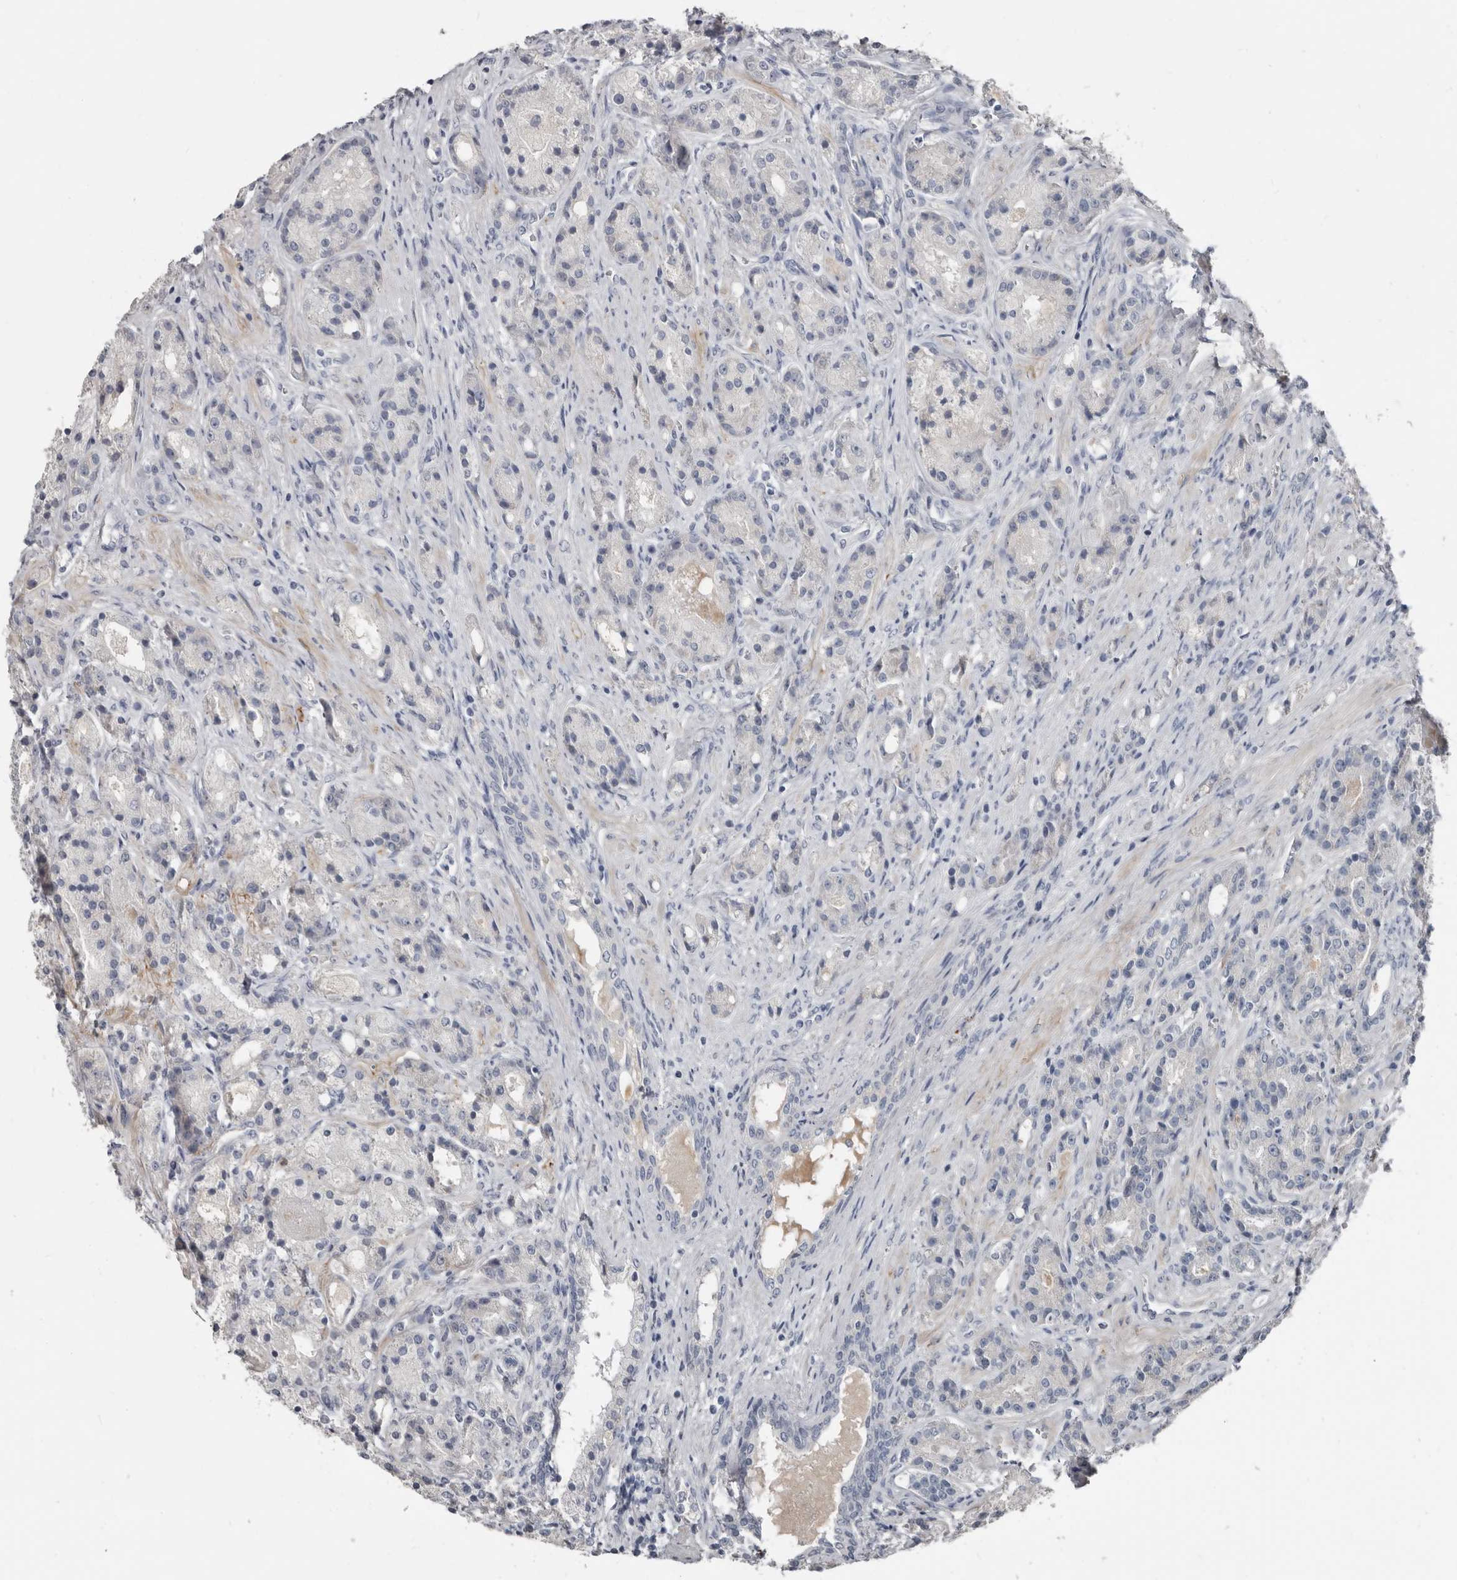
{"staining": {"intensity": "negative", "quantity": "none", "location": "none"}, "tissue": "prostate cancer", "cell_type": "Tumor cells", "image_type": "cancer", "snomed": [{"axis": "morphology", "description": "Adenocarcinoma, High grade"}, {"axis": "topography", "description": "Prostate"}], "caption": "Prostate cancer (high-grade adenocarcinoma) was stained to show a protein in brown. There is no significant staining in tumor cells.", "gene": "ZNF114", "patient": {"sex": "male", "age": 60}}